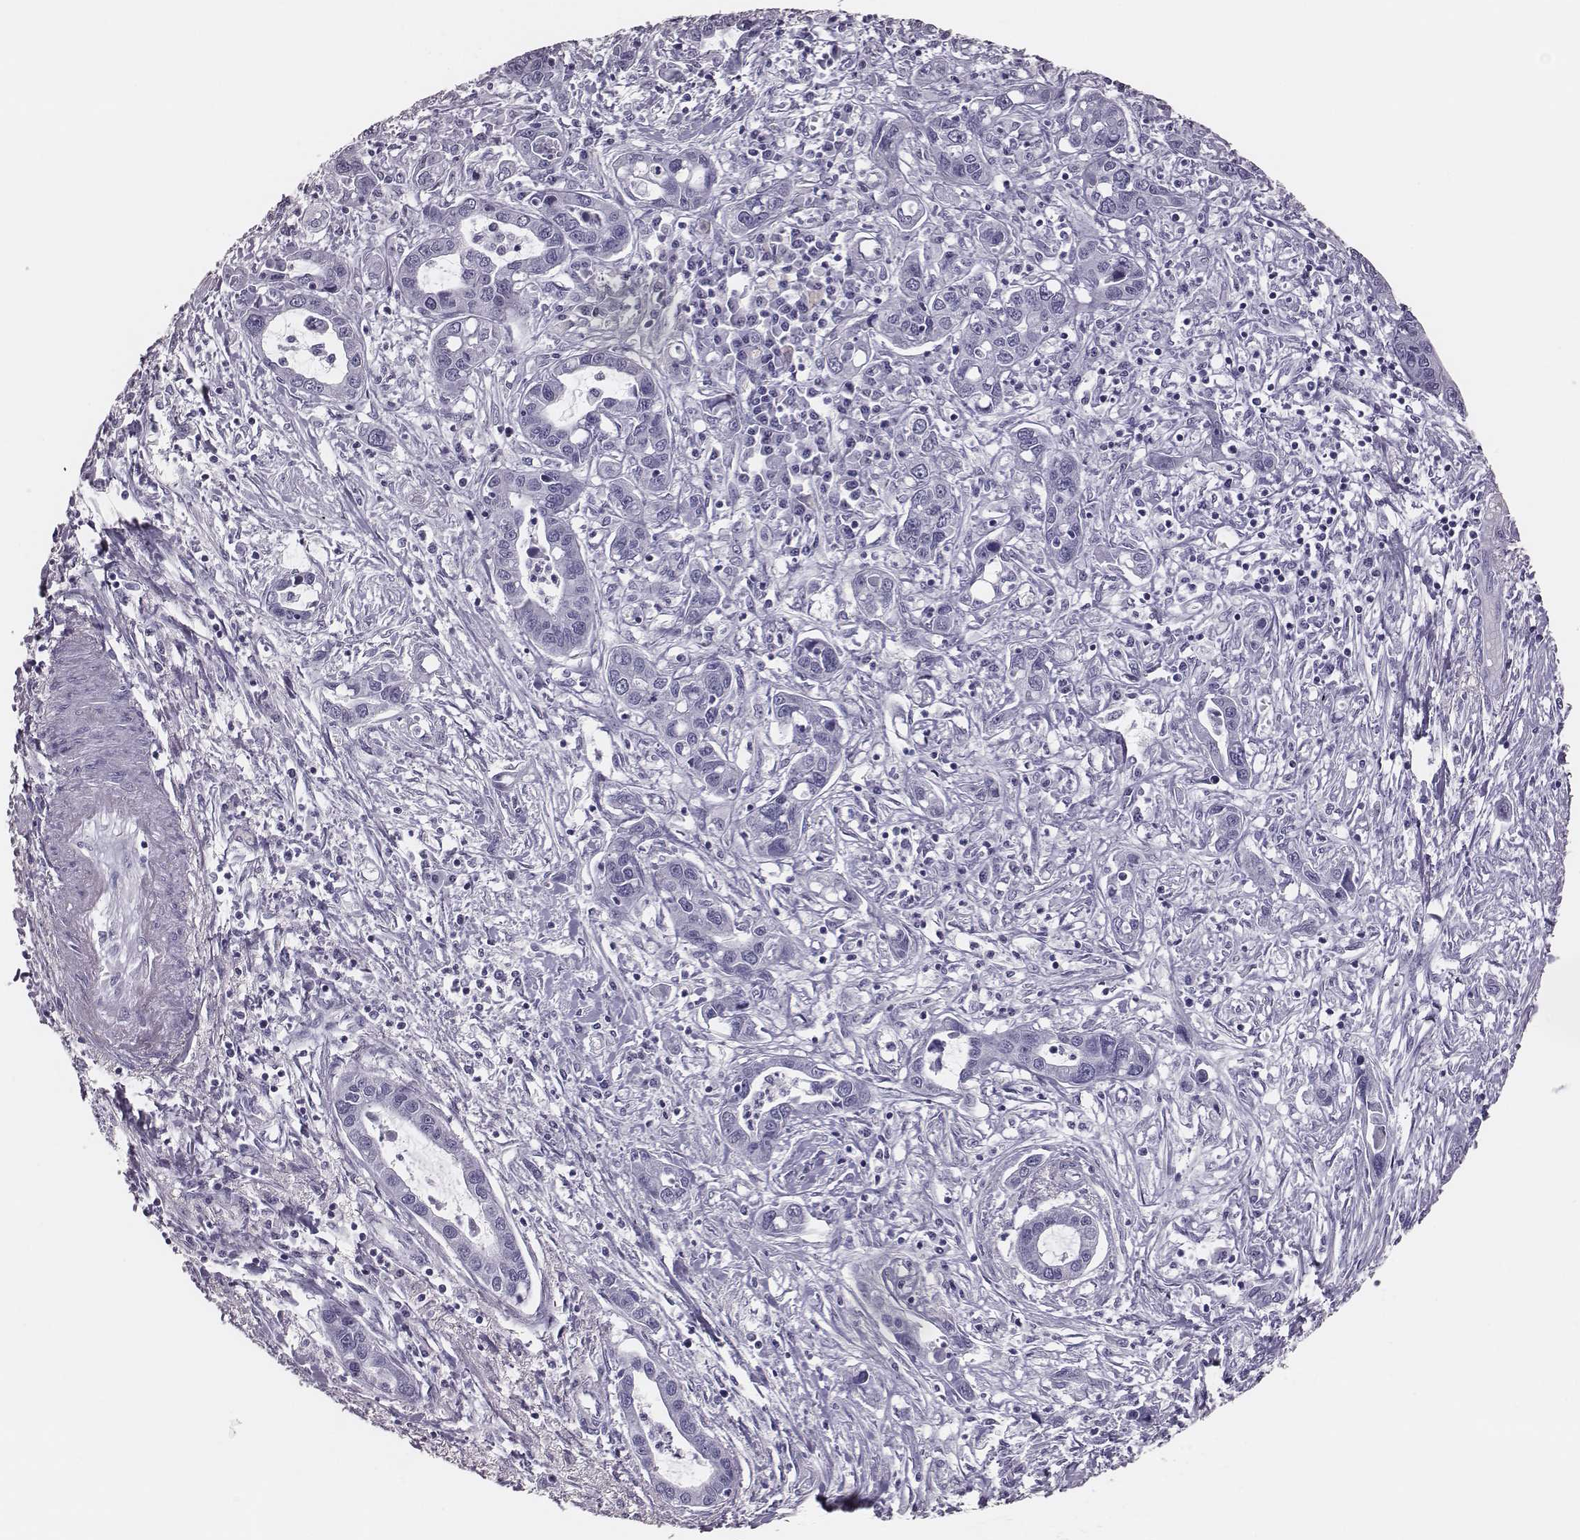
{"staining": {"intensity": "negative", "quantity": "none", "location": "none"}, "tissue": "liver cancer", "cell_type": "Tumor cells", "image_type": "cancer", "snomed": [{"axis": "morphology", "description": "Cholangiocarcinoma"}, {"axis": "topography", "description": "Liver"}], "caption": "Immunohistochemistry of human liver cholangiocarcinoma exhibits no positivity in tumor cells.", "gene": "H1-6", "patient": {"sex": "male", "age": 58}}